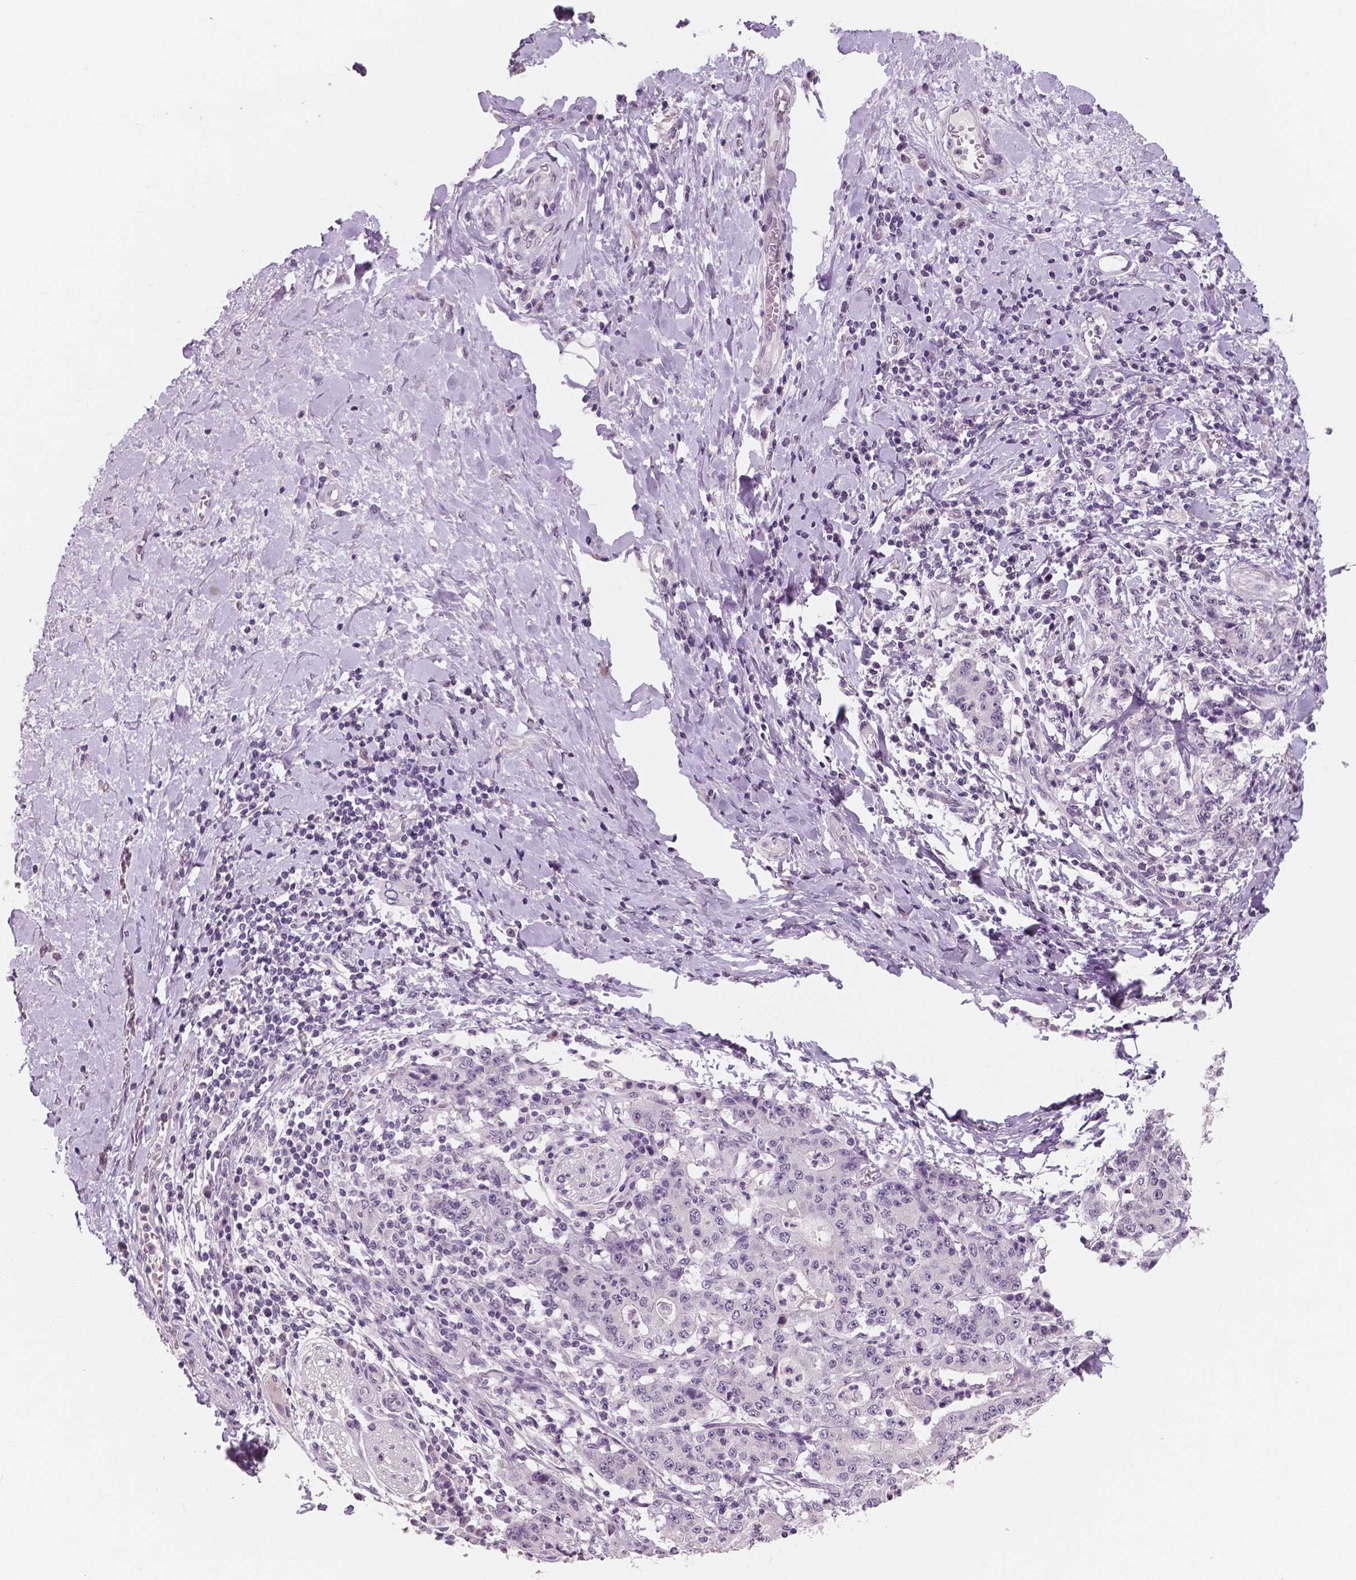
{"staining": {"intensity": "negative", "quantity": "none", "location": "none"}, "tissue": "stomach cancer", "cell_type": "Tumor cells", "image_type": "cancer", "snomed": [{"axis": "morphology", "description": "Normal tissue, NOS"}, {"axis": "morphology", "description": "Adenocarcinoma, NOS"}, {"axis": "topography", "description": "Stomach, upper"}, {"axis": "topography", "description": "Stomach"}], "caption": "Tumor cells show no significant protein expression in adenocarcinoma (stomach).", "gene": "NECAB1", "patient": {"sex": "male", "age": 59}}